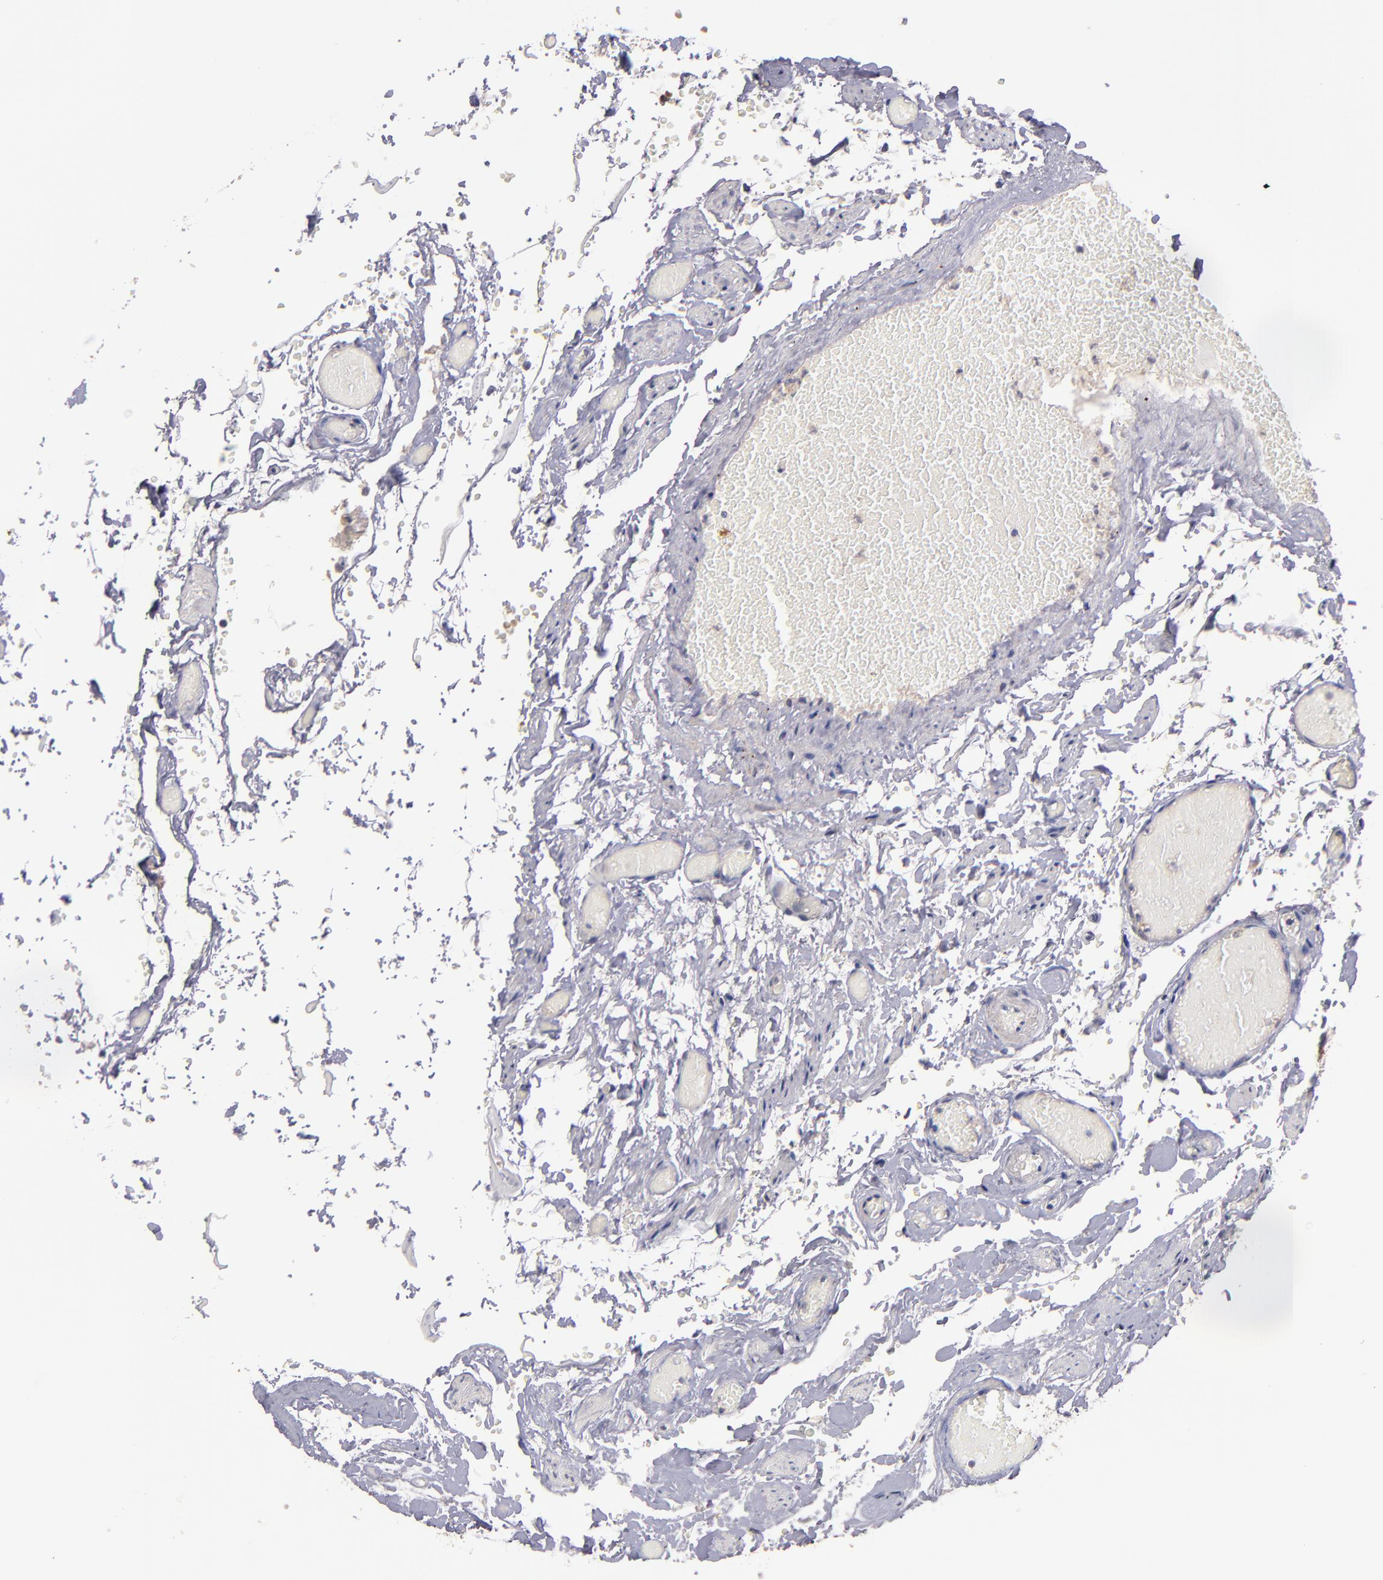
{"staining": {"intensity": "moderate", "quantity": "25%-75%", "location": "cytoplasmic/membranous"}, "tissue": "fallopian tube", "cell_type": "Glandular cells", "image_type": "normal", "snomed": [{"axis": "morphology", "description": "Normal tissue, NOS"}, {"axis": "topography", "description": "Fallopian tube"}, {"axis": "topography", "description": "Ovary"}], "caption": "Immunohistochemical staining of normal fallopian tube exhibits medium levels of moderate cytoplasmic/membranous expression in approximately 25%-75% of glandular cells. (brown staining indicates protein expression, while blue staining denotes nuclei).", "gene": "MAGEE1", "patient": {"sex": "female", "age": 69}}